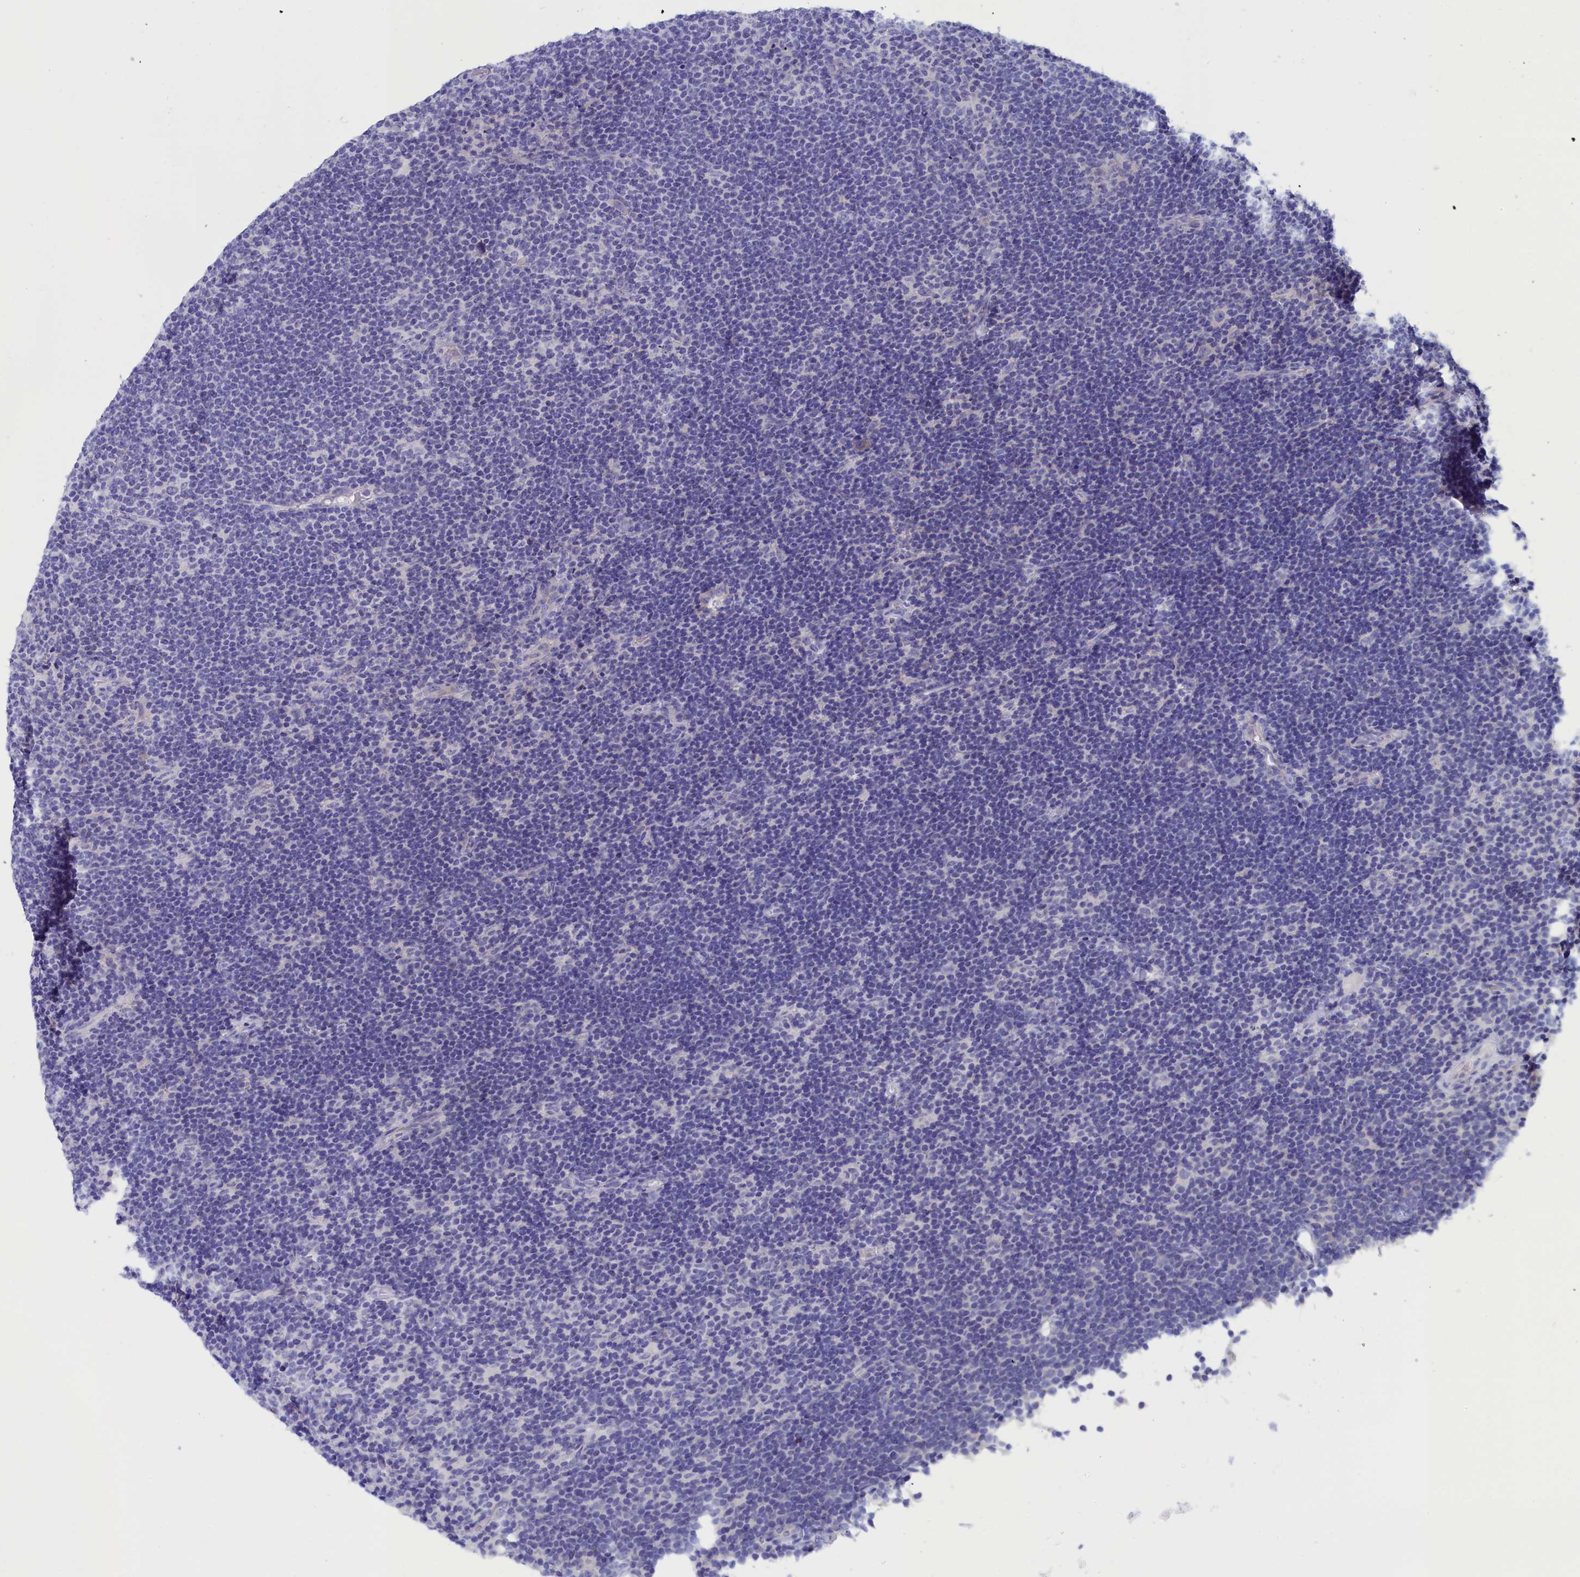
{"staining": {"intensity": "negative", "quantity": "none", "location": "none"}, "tissue": "lymphoma", "cell_type": "Tumor cells", "image_type": "cancer", "snomed": [{"axis": "morphology", "description": "Hodgkin's disease, NOS"}, {"axis": "topography", "description": "Lymph node"}], "caption": "This is an immunohistochemistry micrograph of human Hodgkin's disease. There is no staining in tumor cells.", "gene": "ANKRD2", "patient": {"sex": "female", "age": 57}}